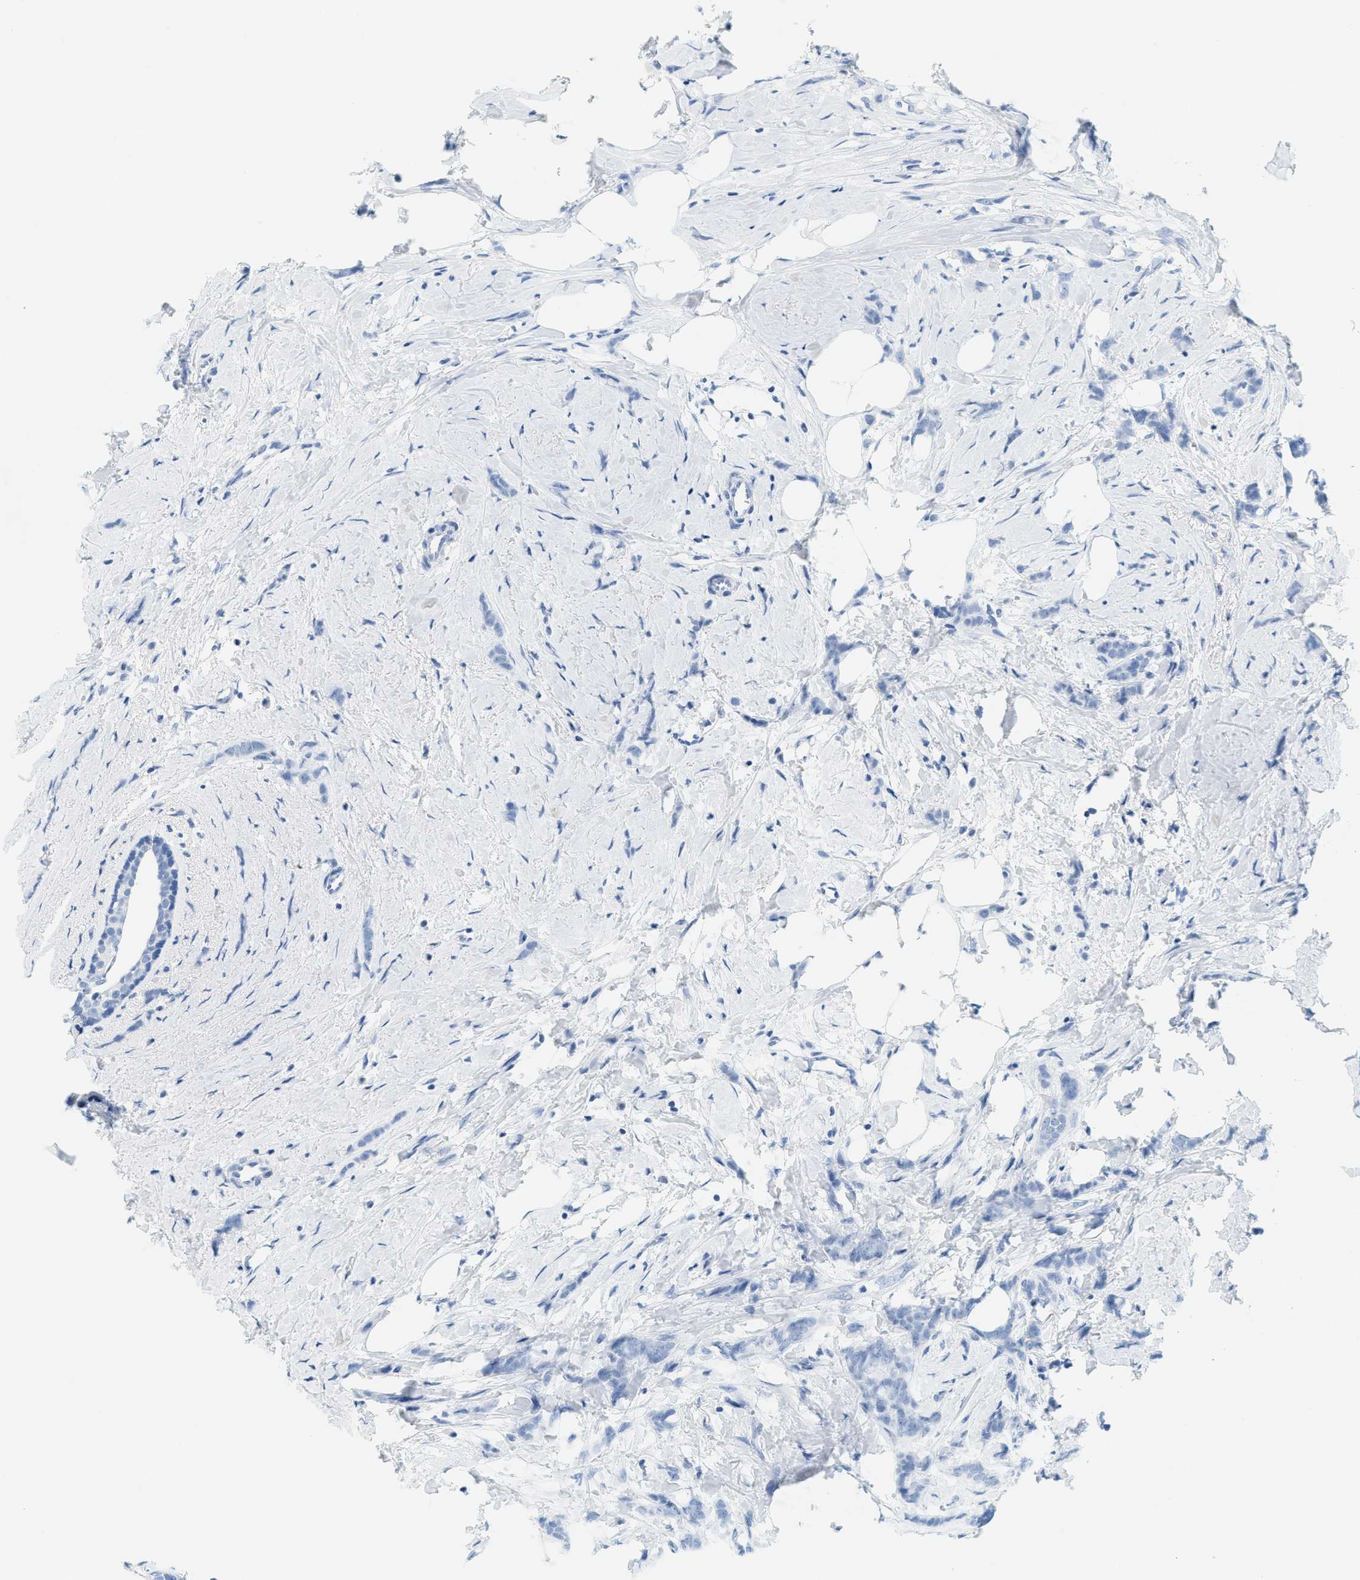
{"staining": {"intensity": "negative", "quantity": "none", "location": "none"}, "tissue": "breast cancer", "cell_type": "Tumor cells", "image_type": "cancer", "snomed": [{"axis": "morphology", "description": "Lobular carcinoma, in situ"}, {"axis": "morphology", "description": "Lobular carcinoma"}, {"axis": "topography", "description": "Breast"}], "caption": "Breast lobular carcinoma was stained to show a protein in brown. There is no significant expression in tumor cells.", "gene": "LCN2", "patient": {"sex": "female", "age": 41}}